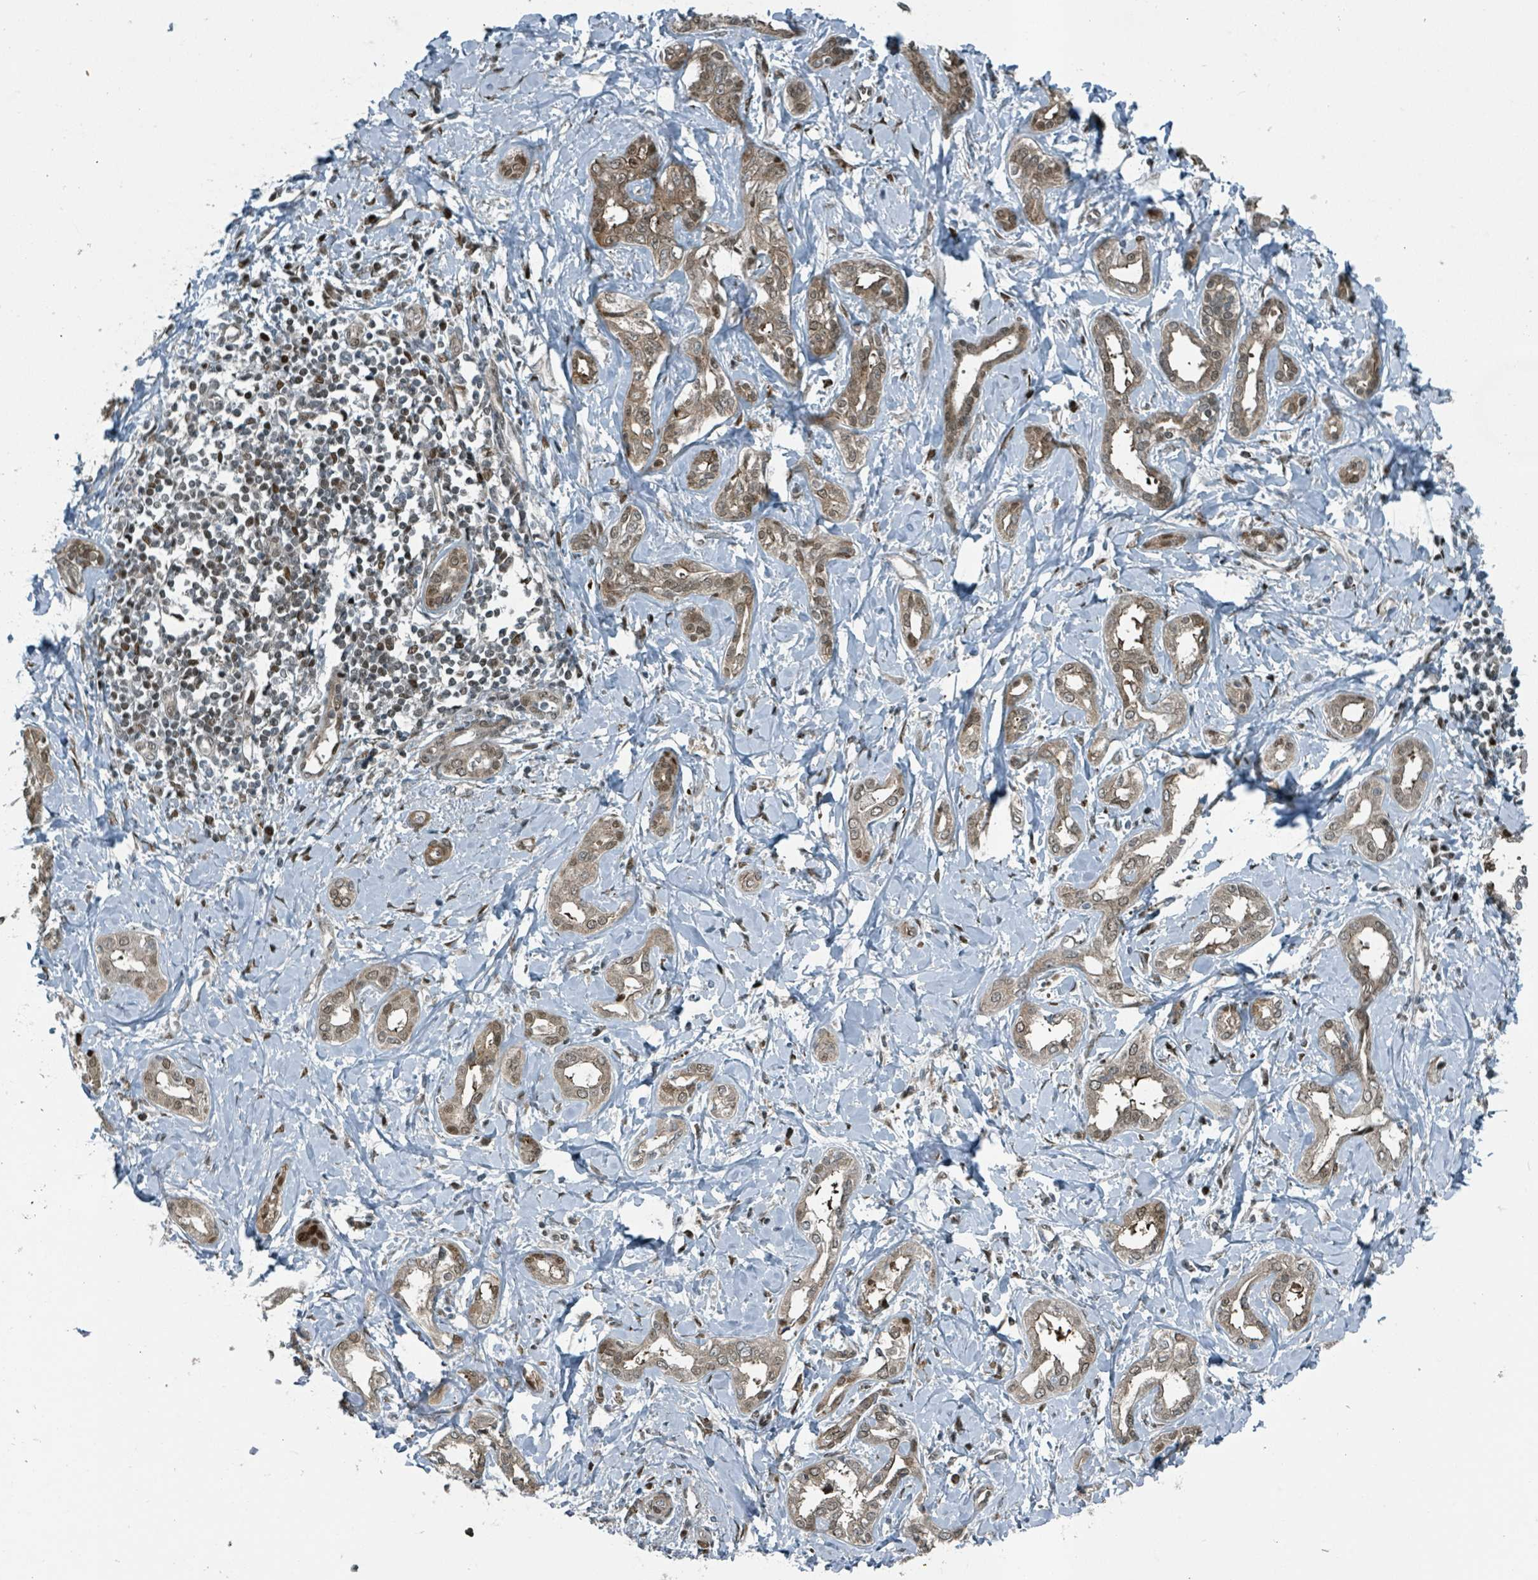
{"staining": {"intensity": "moderate", "quantity": ">75%", "location": "cytoplasmic/membranous,nuclear"}, "tissue": "liver cancer", "cell_type": "Tumor cells", "image_type": "cancer", "snomed": [{"axis": "morphology", "description": "Cholangiocarcinoma"}, {"axis": "topography", "description": "Liver"}], "caption": "Protein expression by IHC displays moderate cytoplasmic/membranous and nuclear positivity in about >75% of tumor cells in liver cancer. (Brightfield microscopy of DAB IHC at high magnification).", "gene": "RHPN2", "patient": {"sex": "female", "age": 77}}